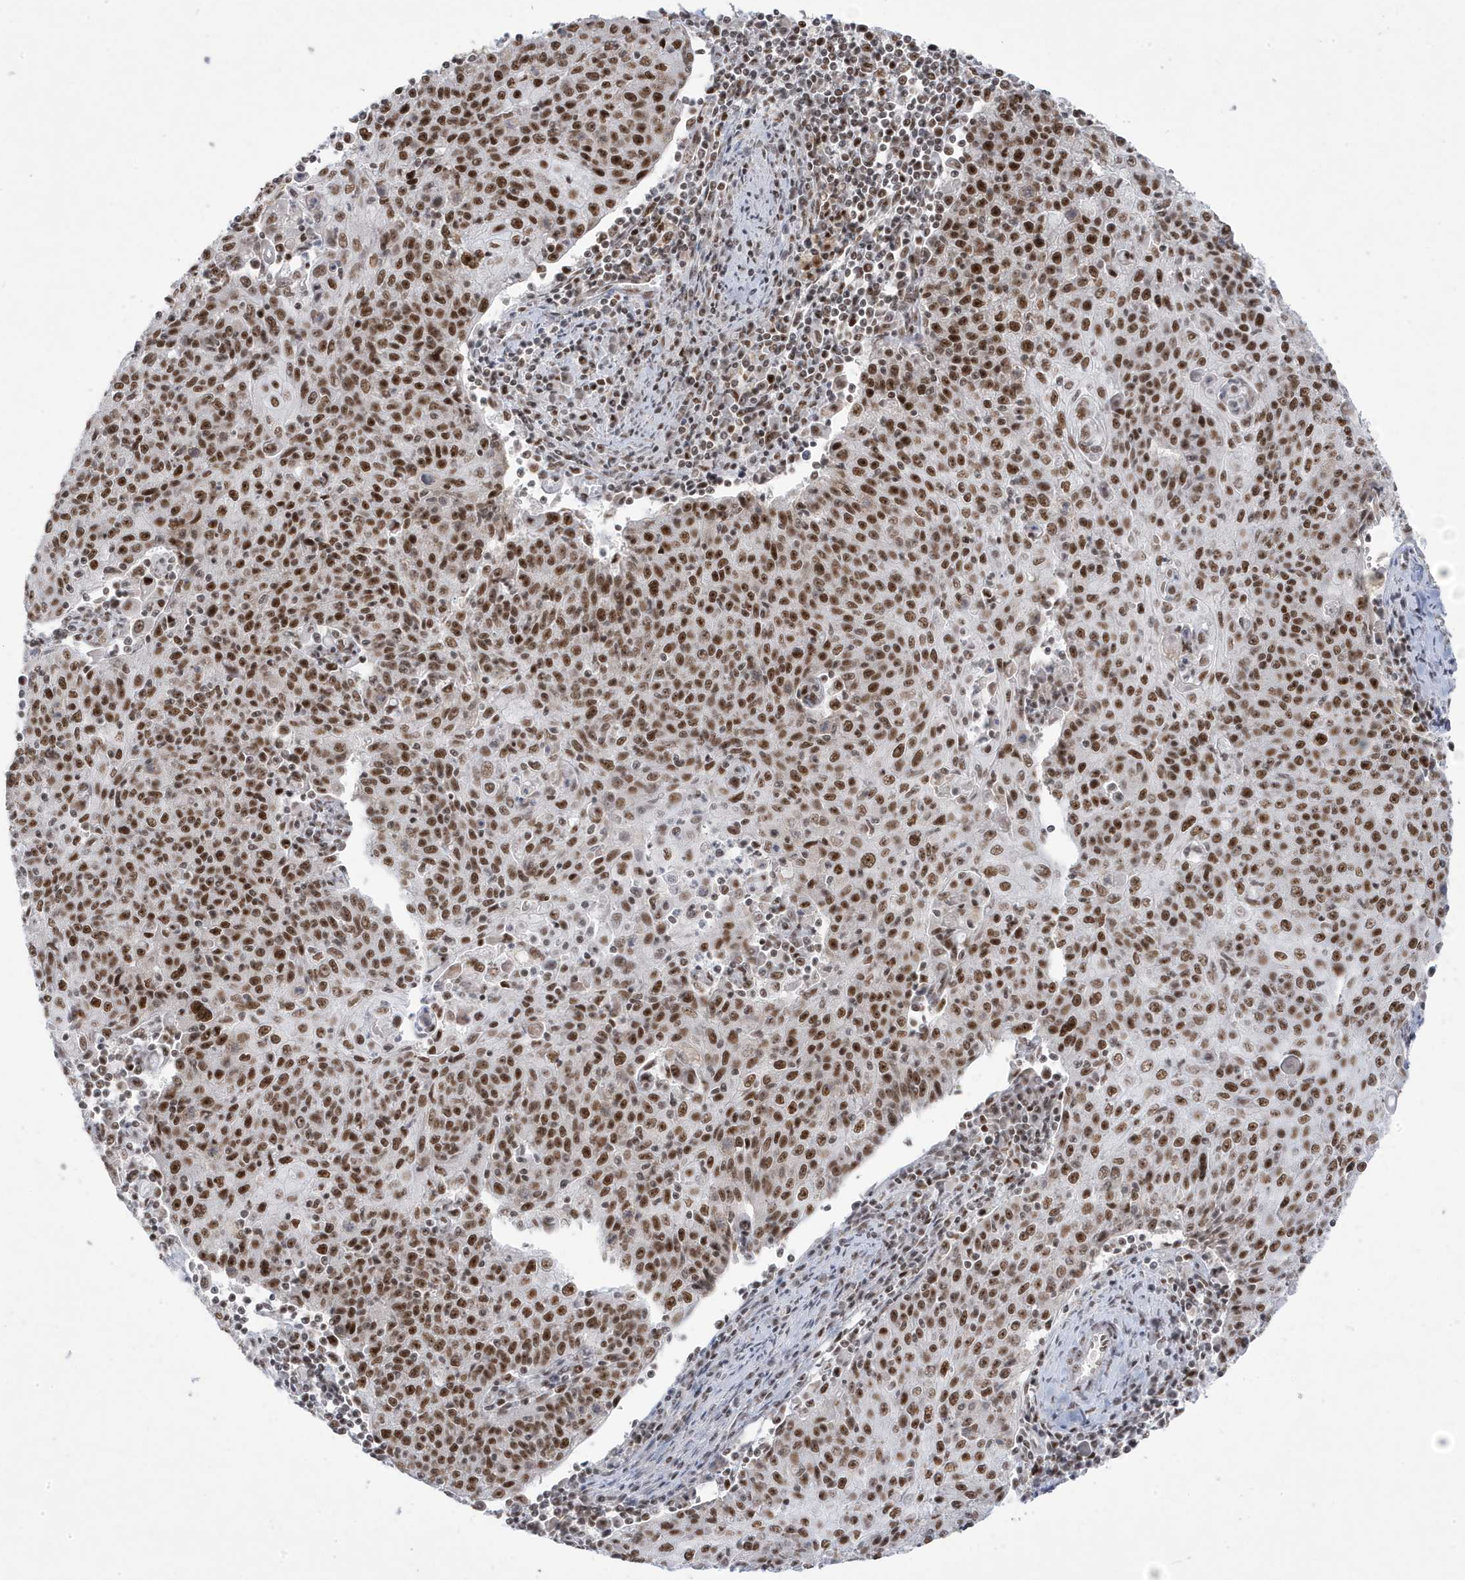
{"staining": {"intensity": "strong", "quantity": ">75%", "location": "nuclear"}, "tissue": "cervical cancer", "cell_type": "Tumor cells", "image_type": "cancer", "snomed": [{"axis": "morphology", "description": "Squamous cell carcinoma, NOS"}, {"axis": "topography", "description": "Cervix"}], "caption": "Protein staining of squamous cell carcinoma (cervical) tissue displays strong nuclear positivity in approximately >75% of tumor cells. Nuclei are stained in blue.", "gene": "MTREX", "patient": {"sex": "female", "age": 48}}